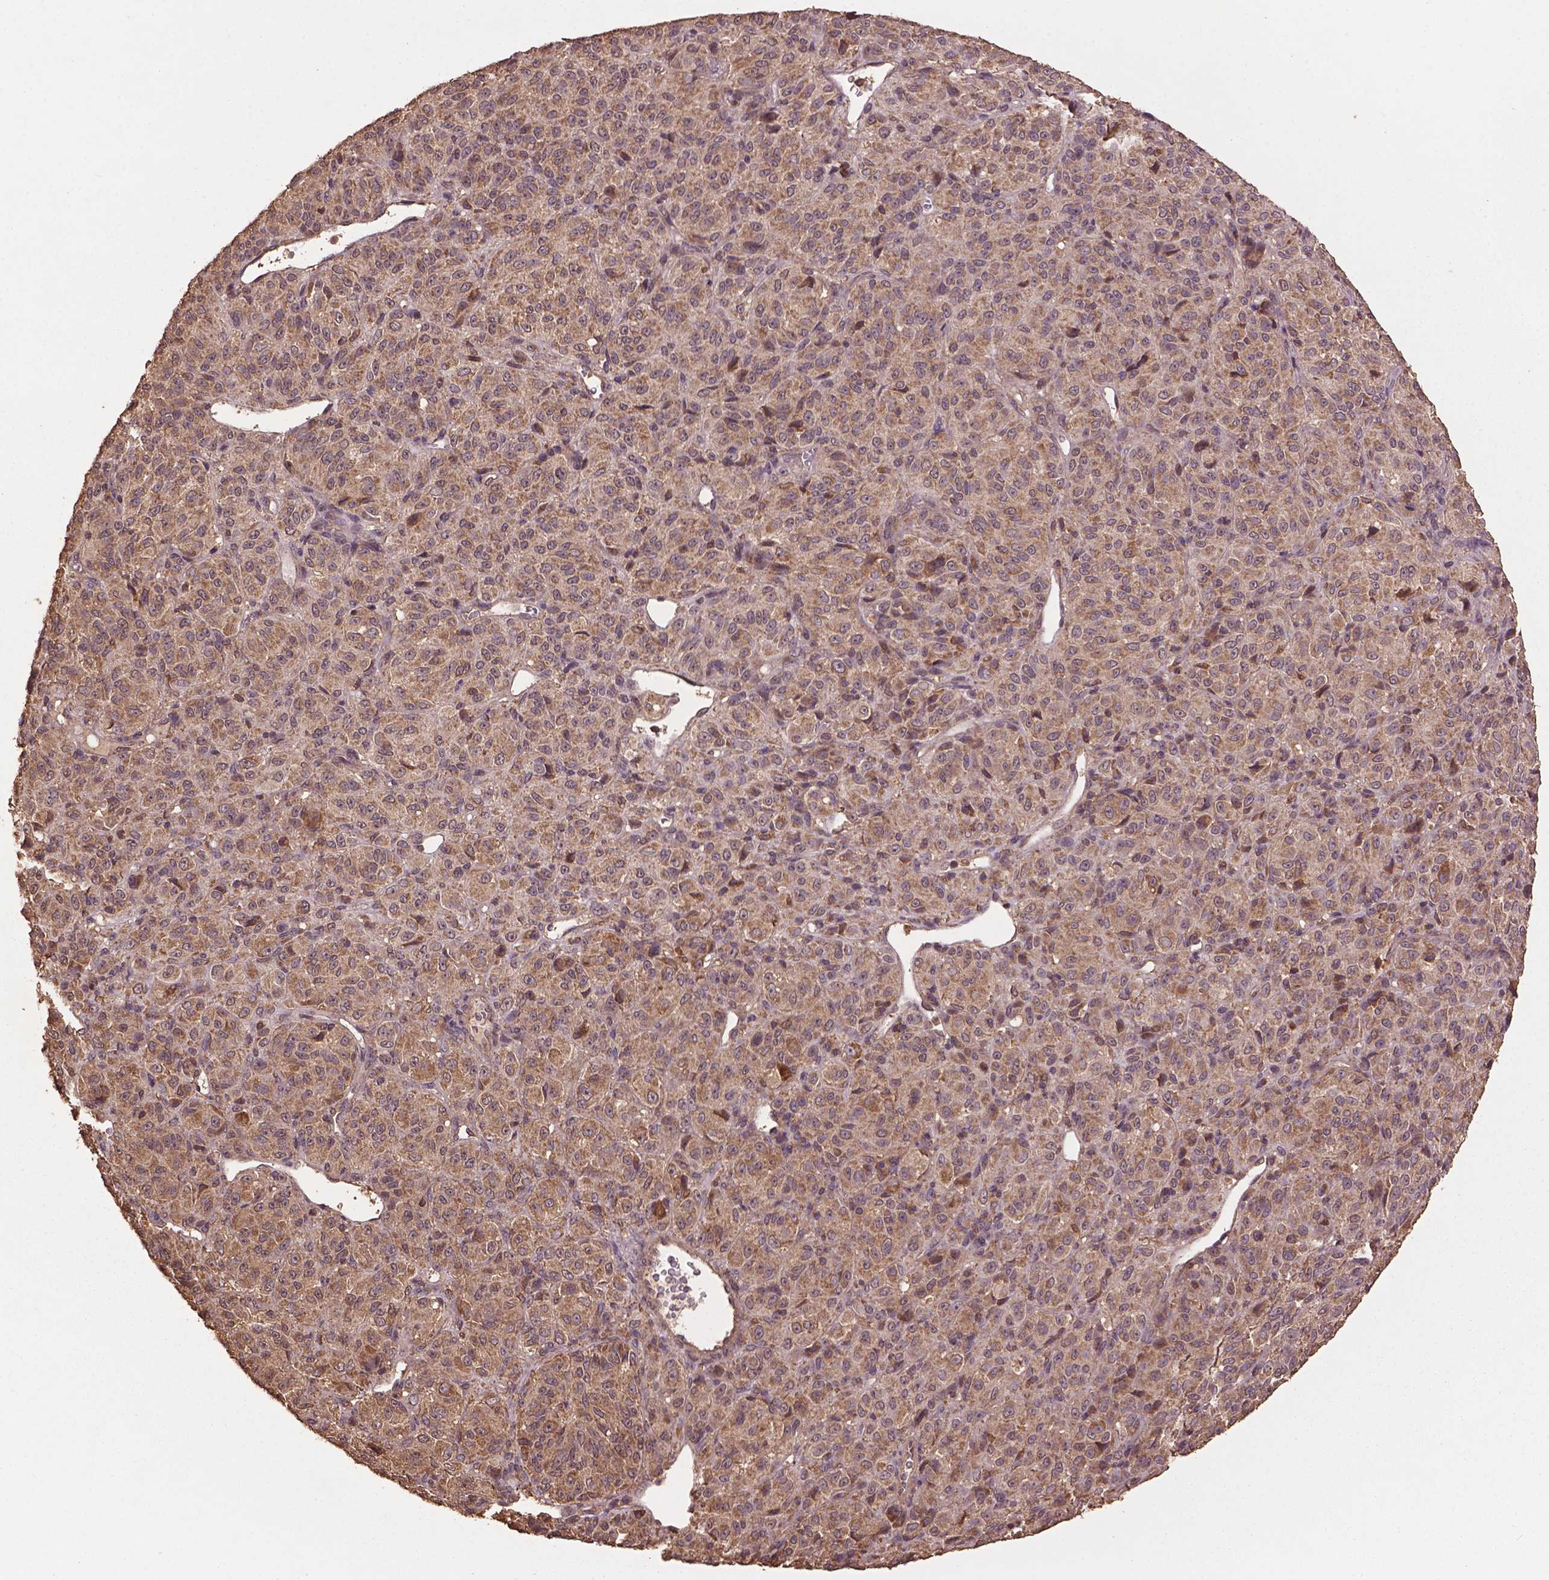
{"staining": {"intensity": "weak", "quantity": ">75%", "location": "cytoplasmic/membranous"}, "tissue": "melanoma", "cell_type": "Tumor cells", "image_type": "cancer", "snomed": [{"axis": "morphology", "description": "Malignant melanoma, Metastatic site"}, {"axis": "topography", "description": "Brain"}], "caption": "Immunohistochemistry (DAB (3,3'-diaminobenzidine)) staining of human malignant melanoma (metastatic site) reveals weak cytoplasmic/membranous protein staining in about >75% of tumor cells.", "gene": "BABAM1", "patient": {"sex": "female", "age": 56}}